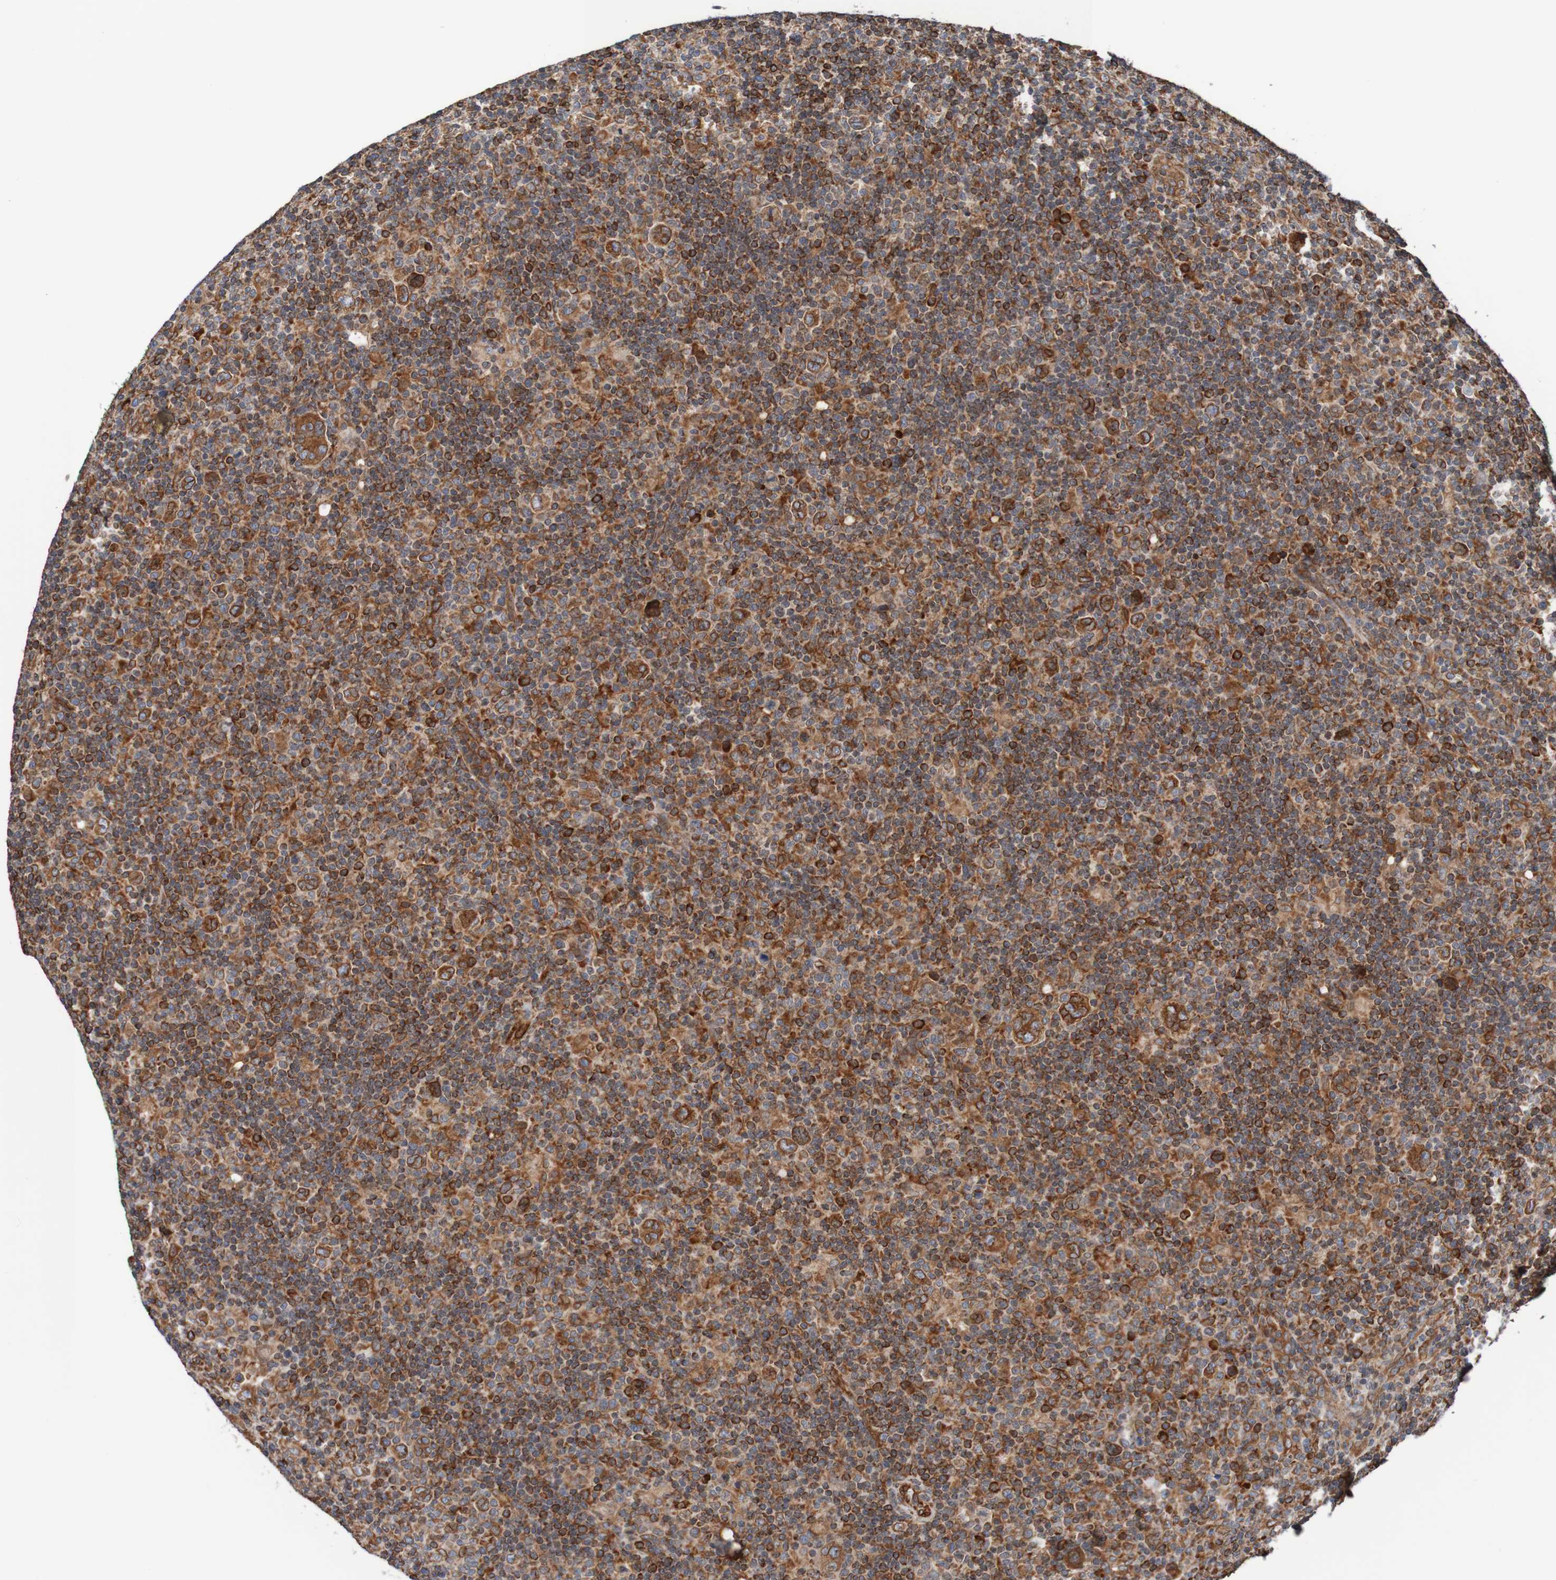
{"staining": {"intensity": "moderate", "quantity": ">75%", "location": "cytoplasmic/membranous"}, "tissue": "lymphoma", "cell_type": "Tumor cells", "image_type": "cancer", "snomed": [{"axis": "morphology", "description": "Hodgkin's disease, NOS"}, {"axis": "topography", "description": "Lymph node"}], "caption": "This is a histology image of immunohistochemistry (IHC) staining of lymphoma, which shows moderate staining in the cytoplasmic/membranous of tumor cells.", "gene": "TMEM109", "patient": {"sex": "female", "age": 57}}